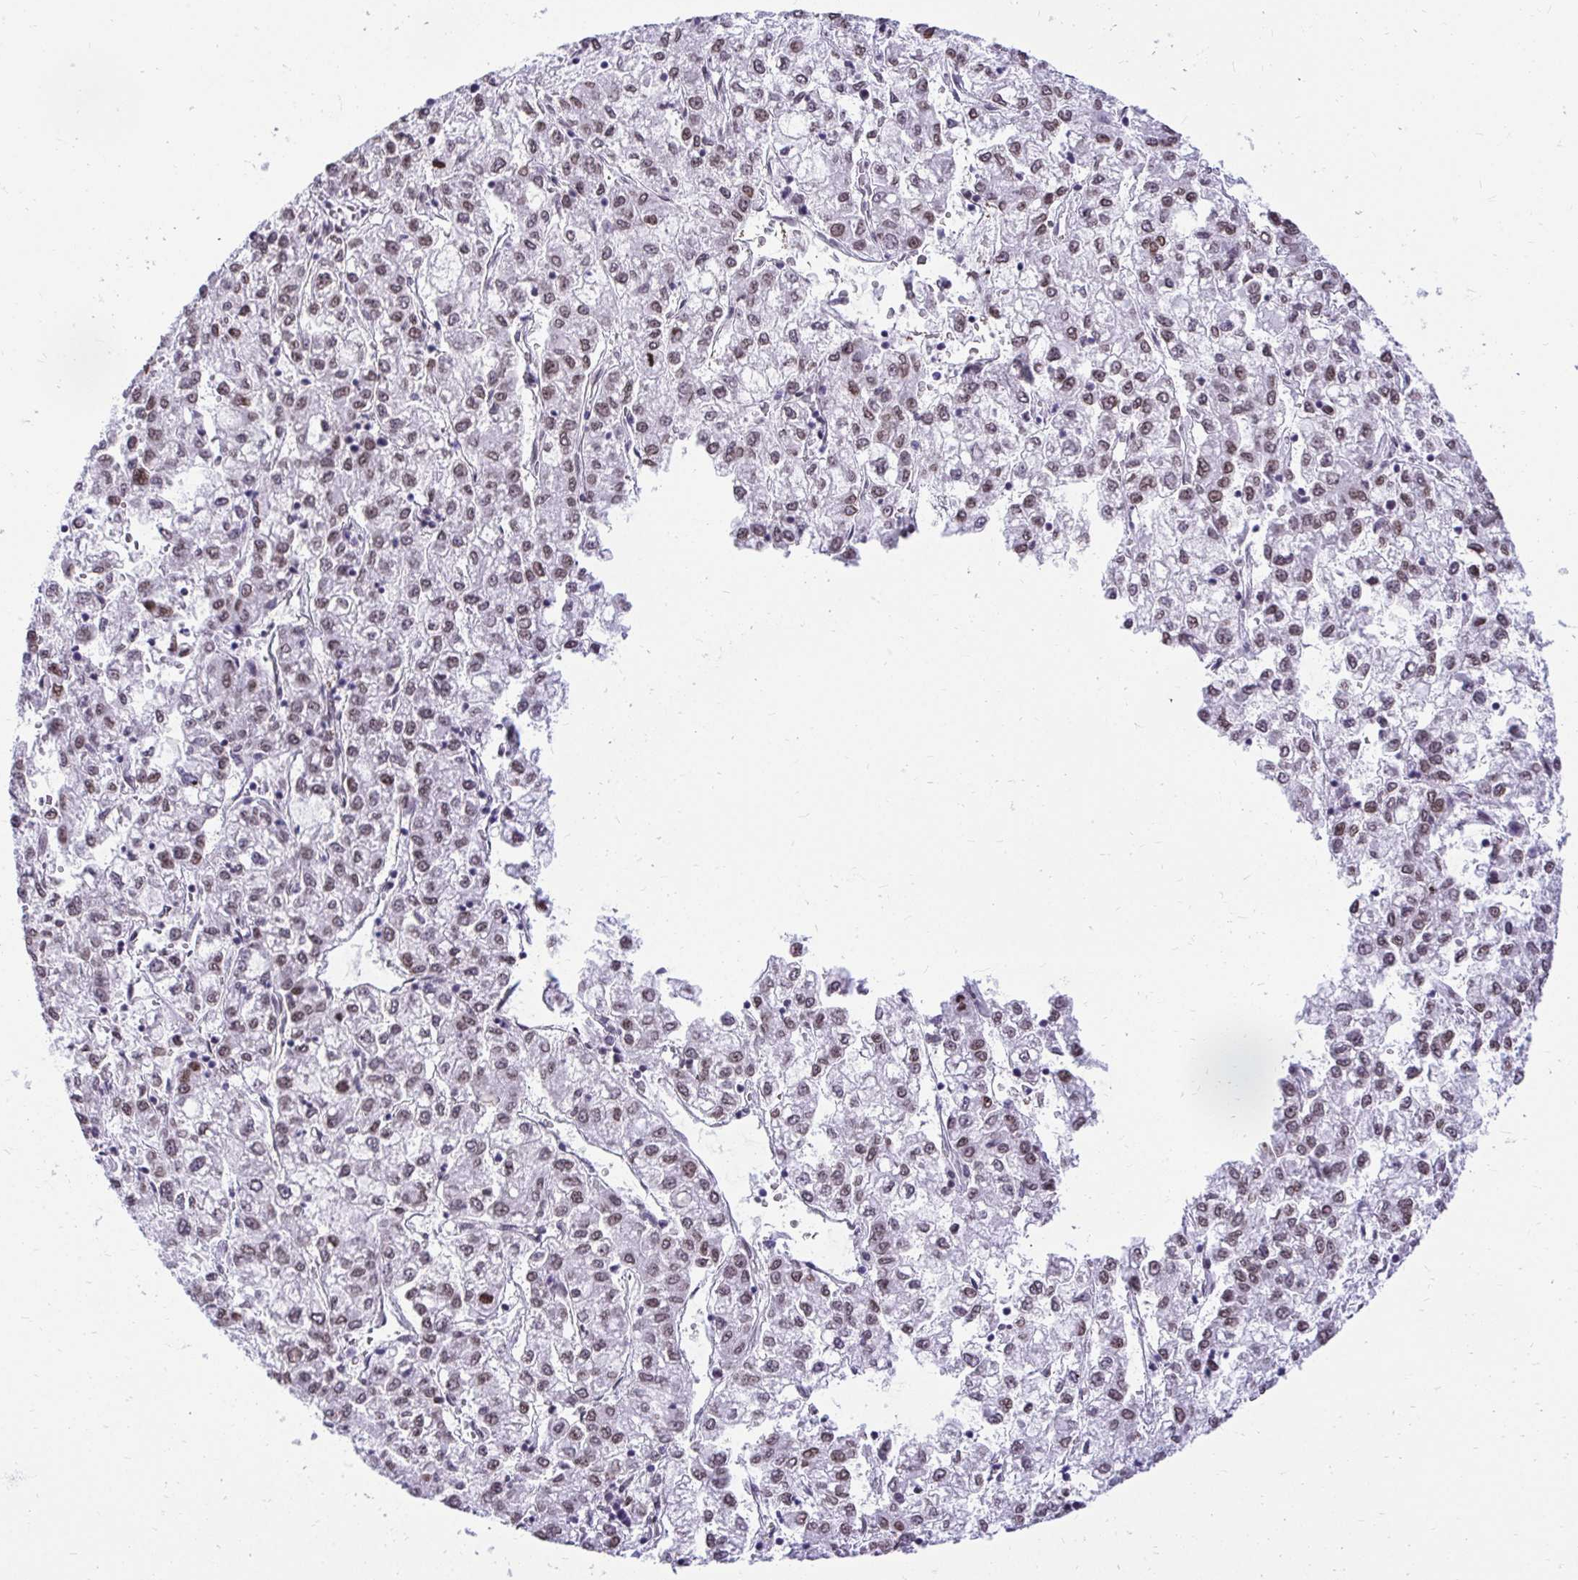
{"staining": {"intensity": "weak", "quantity": ">75%", "location": "cytoplasmic/membranous,nuclear"}, "tissue": "liver cancer", "cell_type": "Tumor cells", "image_type": "cancer", "snomed": [{"axis": "morphology", "description": "Carcinoma, Hepatocellular, NOS"}, {"axis": "topography", "description": "Liver"}], "caption": "This is a micrograph of immunohistochemistry staining of hepatocellular carcinoma (liver), which shows weak staining in the cytoplasmic/membranous and nuclear of tumor cells.", "gene": "BANF1", "patient": {"sex": "male", "age": 40}}